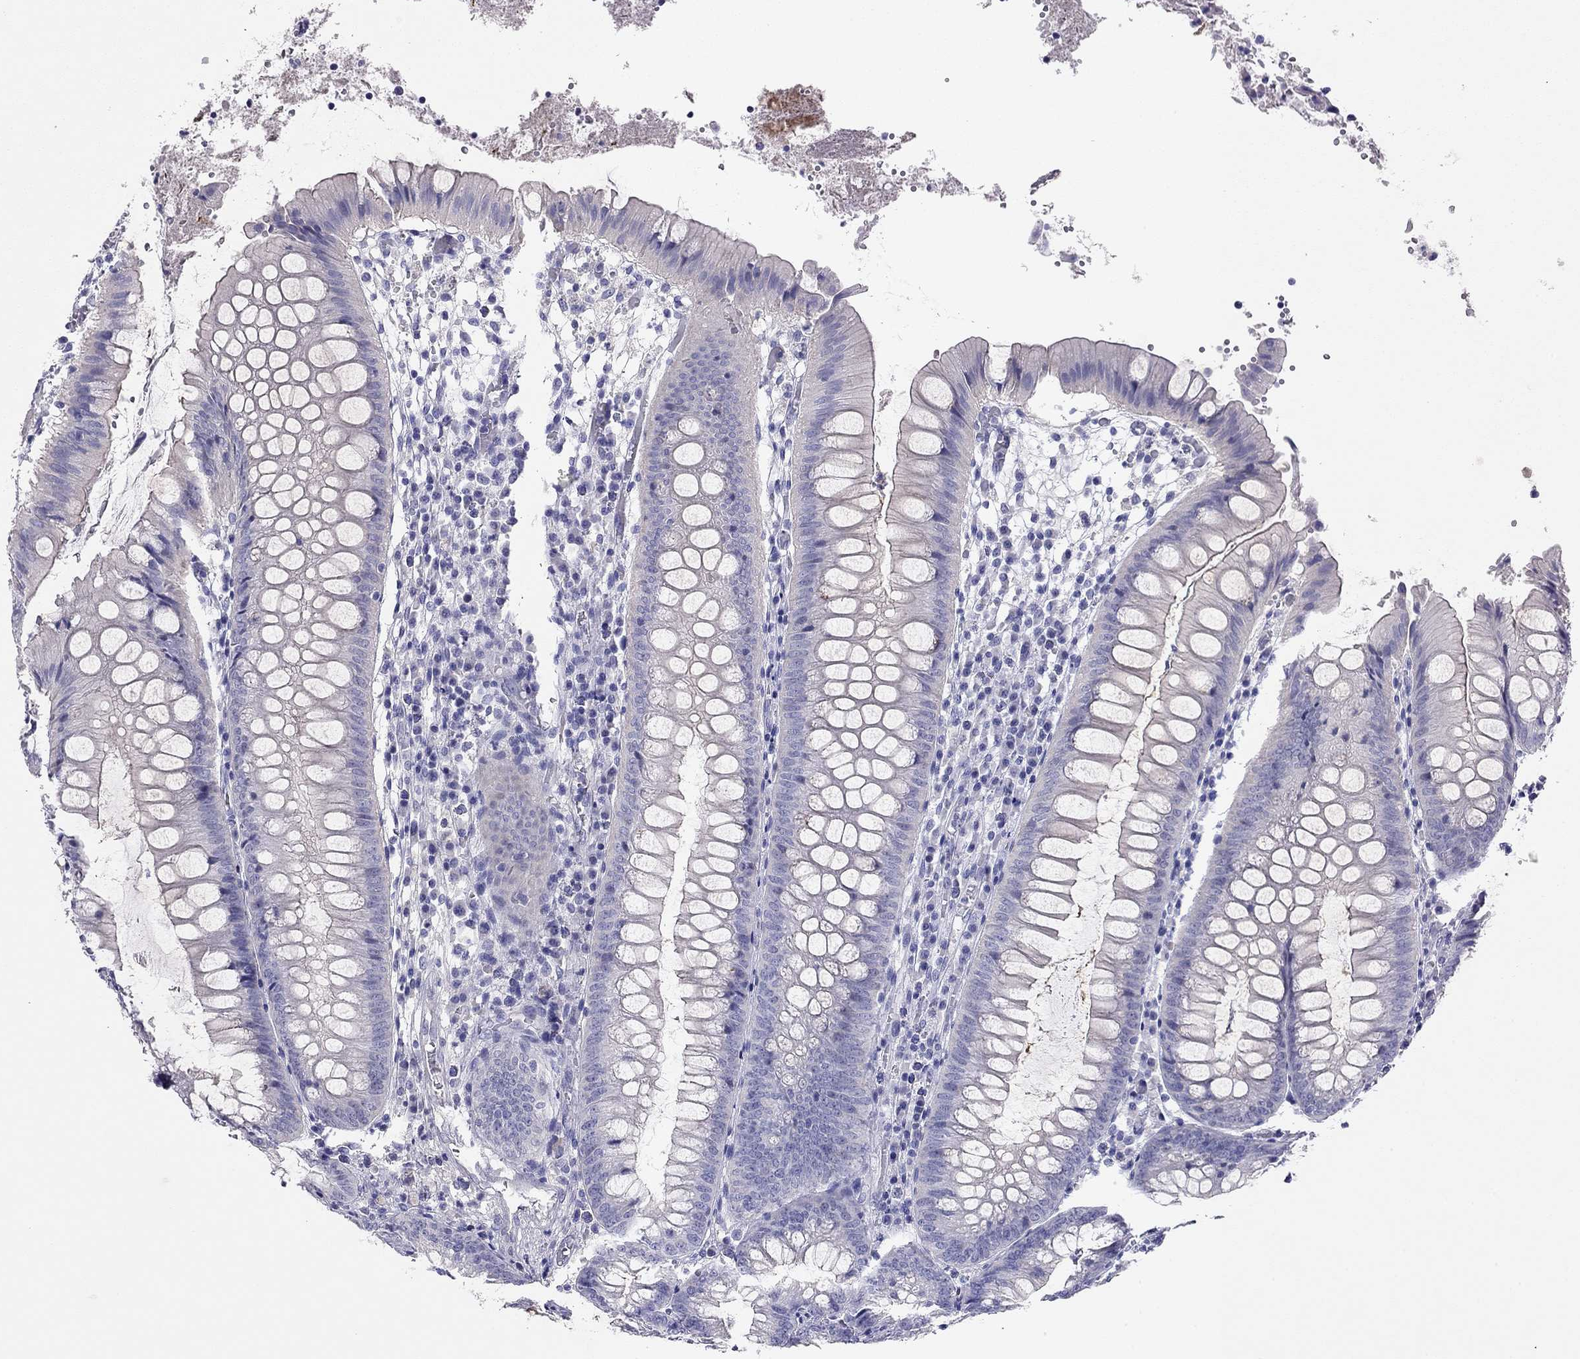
{"staining": {"intensity": "moderate", "quantity": "<25%", "location": "cytoplasmic/membranous"}, "tissue": "appendix", "cell_type": "Glandular cells", "image_type": "normal", "snomed": [{"axis": "morphology", "description": "Normal tissue, NOS"}, {"axis": "morphology", "description": "Inflammation, NOS"}, {"axis": "topography", "description": "Appendix"}], "caption": "This is a histology image of immunohistochemistry staining of benign appendix, which shows moderate staining in the cytoplasmic/membranous of glandular cells.", "gene": "CAPNS2", "patient": {"sex": "male", "age": 16}}